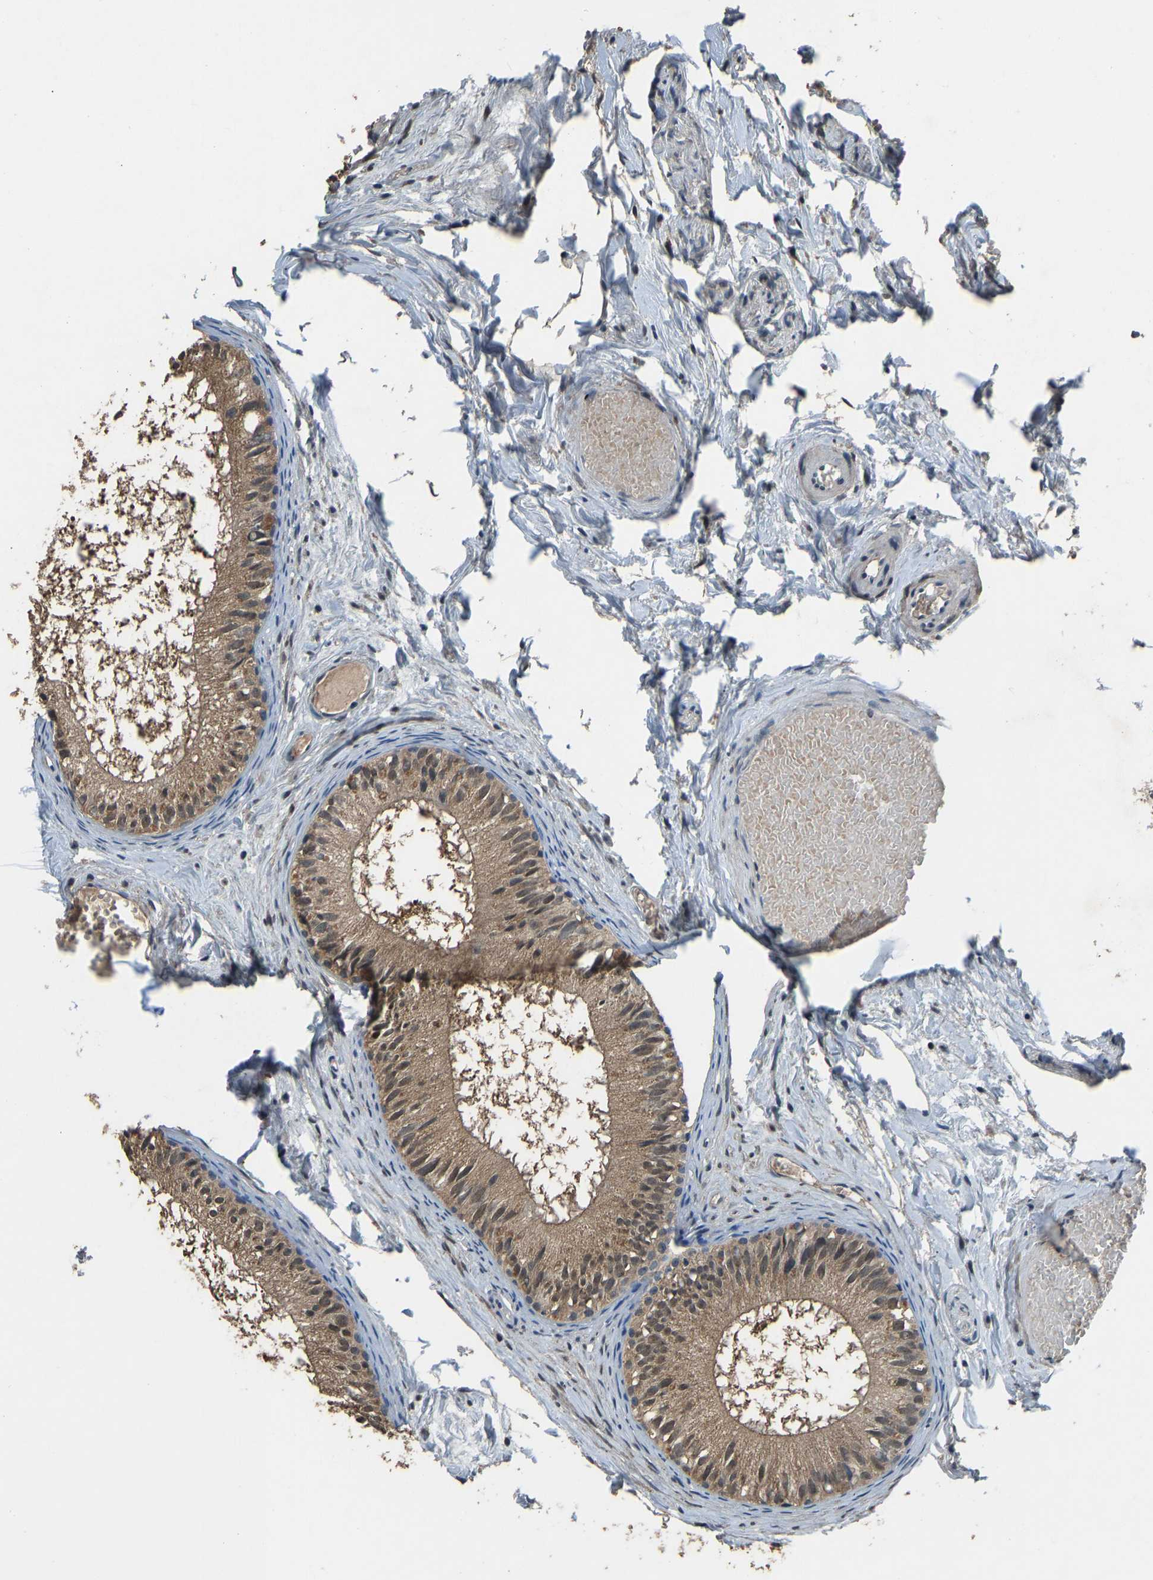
{"staining": {"intensity": "moderate", "quantity": ">75%", "location": "cytoplasmic/membranous,nuclear"}, "tissue": "epididymis", "cell_type": "Glandular cells", "image_type": "normal", "snomed": [{"axis": "morphology", "description": "Normal tissue, NOS"}, {"axis": "topography", "description": "Epididymis"}], "caption": "A high-resolution histopathology image shows immunohistochemistry staining of unremarkable epididymis, which reveals moderate cytoplasmic/membranous,nuclear positivity in about >75% of glandular cells.", "gene": "TOX4", "patient": {"sex": "male", "age": 46}}